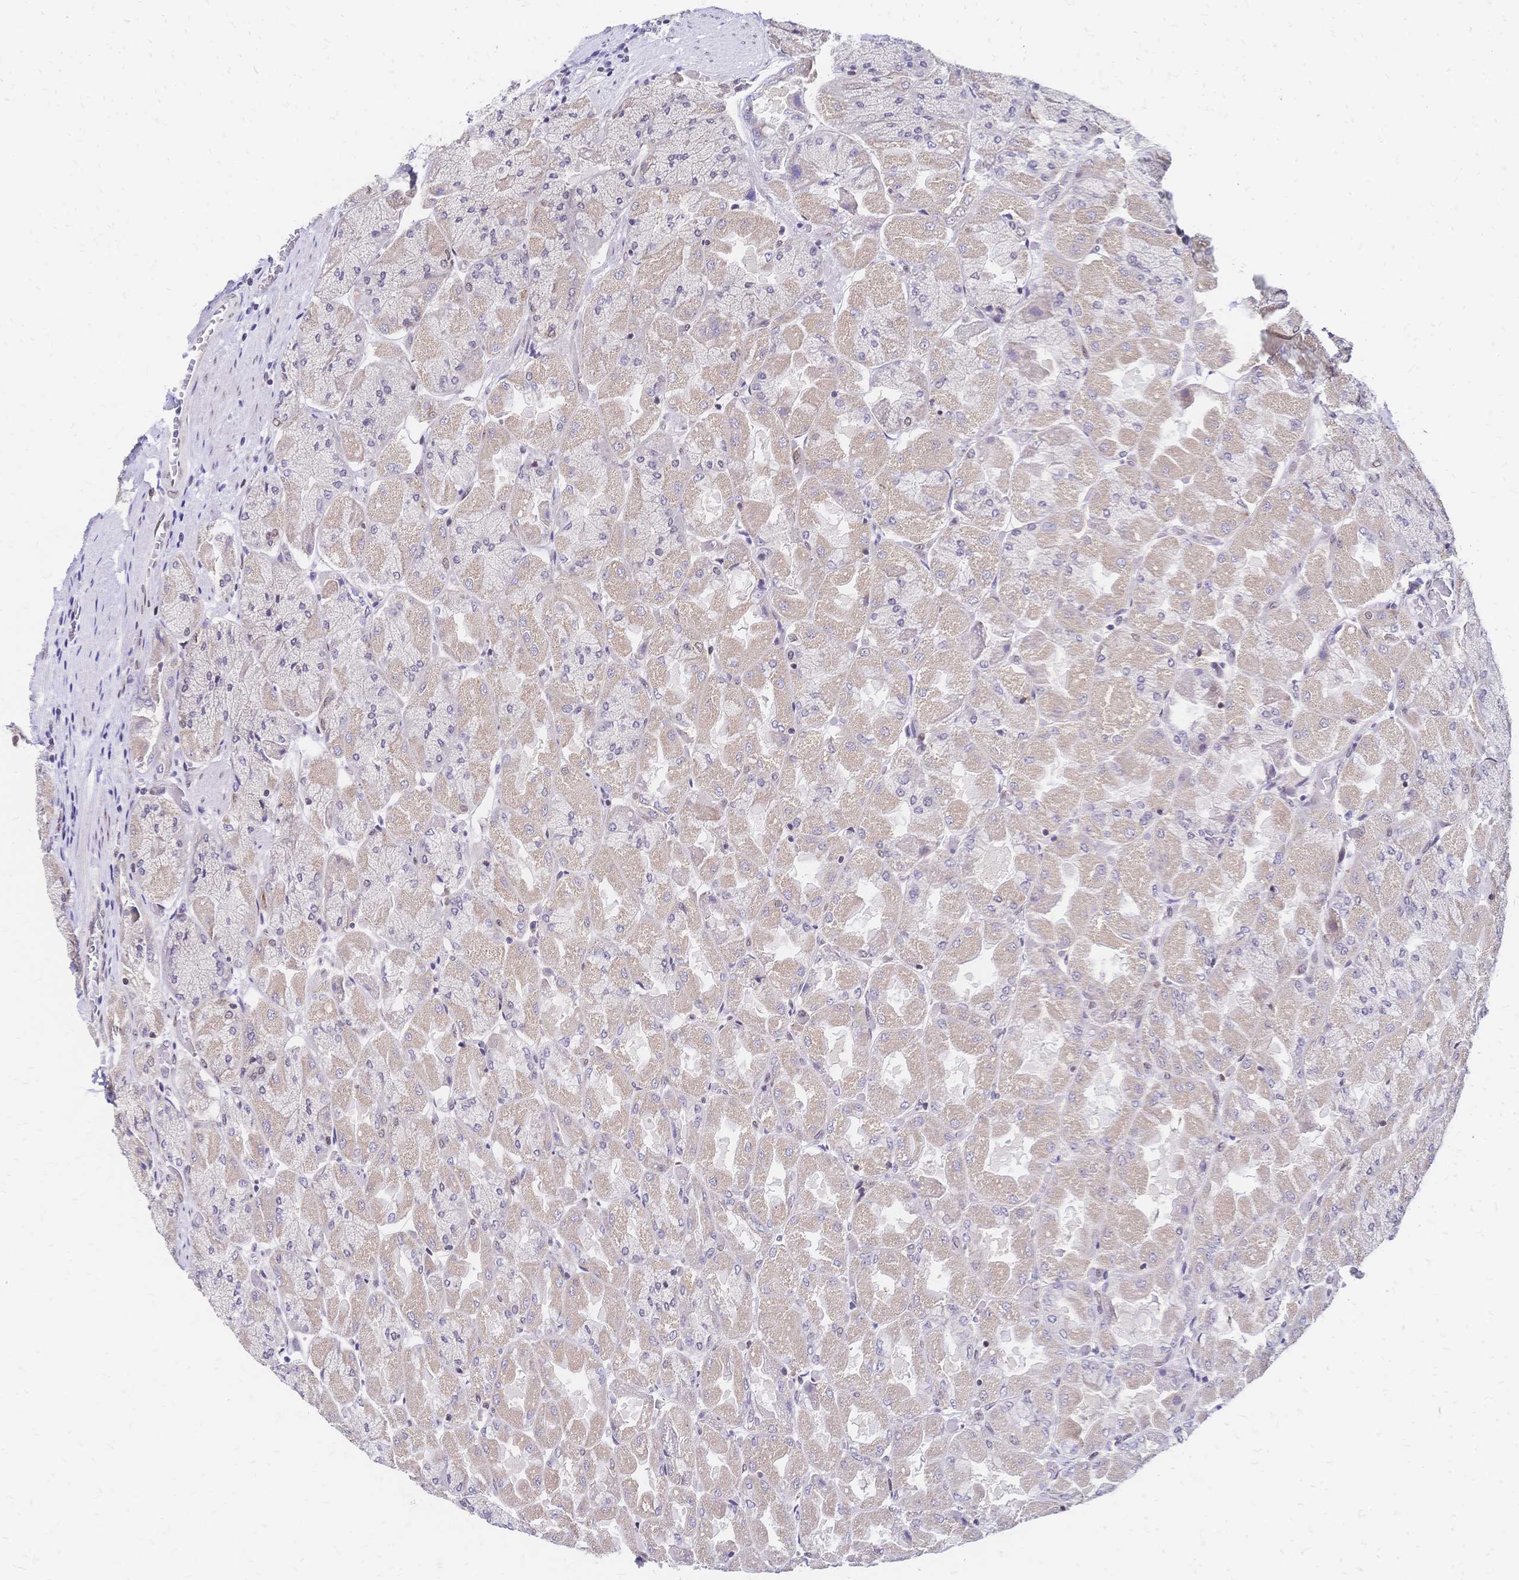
{"staining": {"intensity": "weak", "quantity": "25%-75%", "location": "cytoplasmic/membranous"}, "tissue": "stomach", "cell_type": "Glandular cells", "image_type": "normal", "snomed": [{"axis": "morphology", "description": "Normal tissue, NOS"}, {"axis": "topography", "description": "Stomach"}], "caption": "Normal stomach reveals weak cytoplasmic/membranous expression in about 25%-75% of glandular cells The staining is performed using DAB (3,3'-diaminobenzidine) brown chromogen to label protein expression. The nuclei are counter-stained blue using hematoxylin..", "gene": "CBX7", "patient": {"sex": "female", "age": 61}}